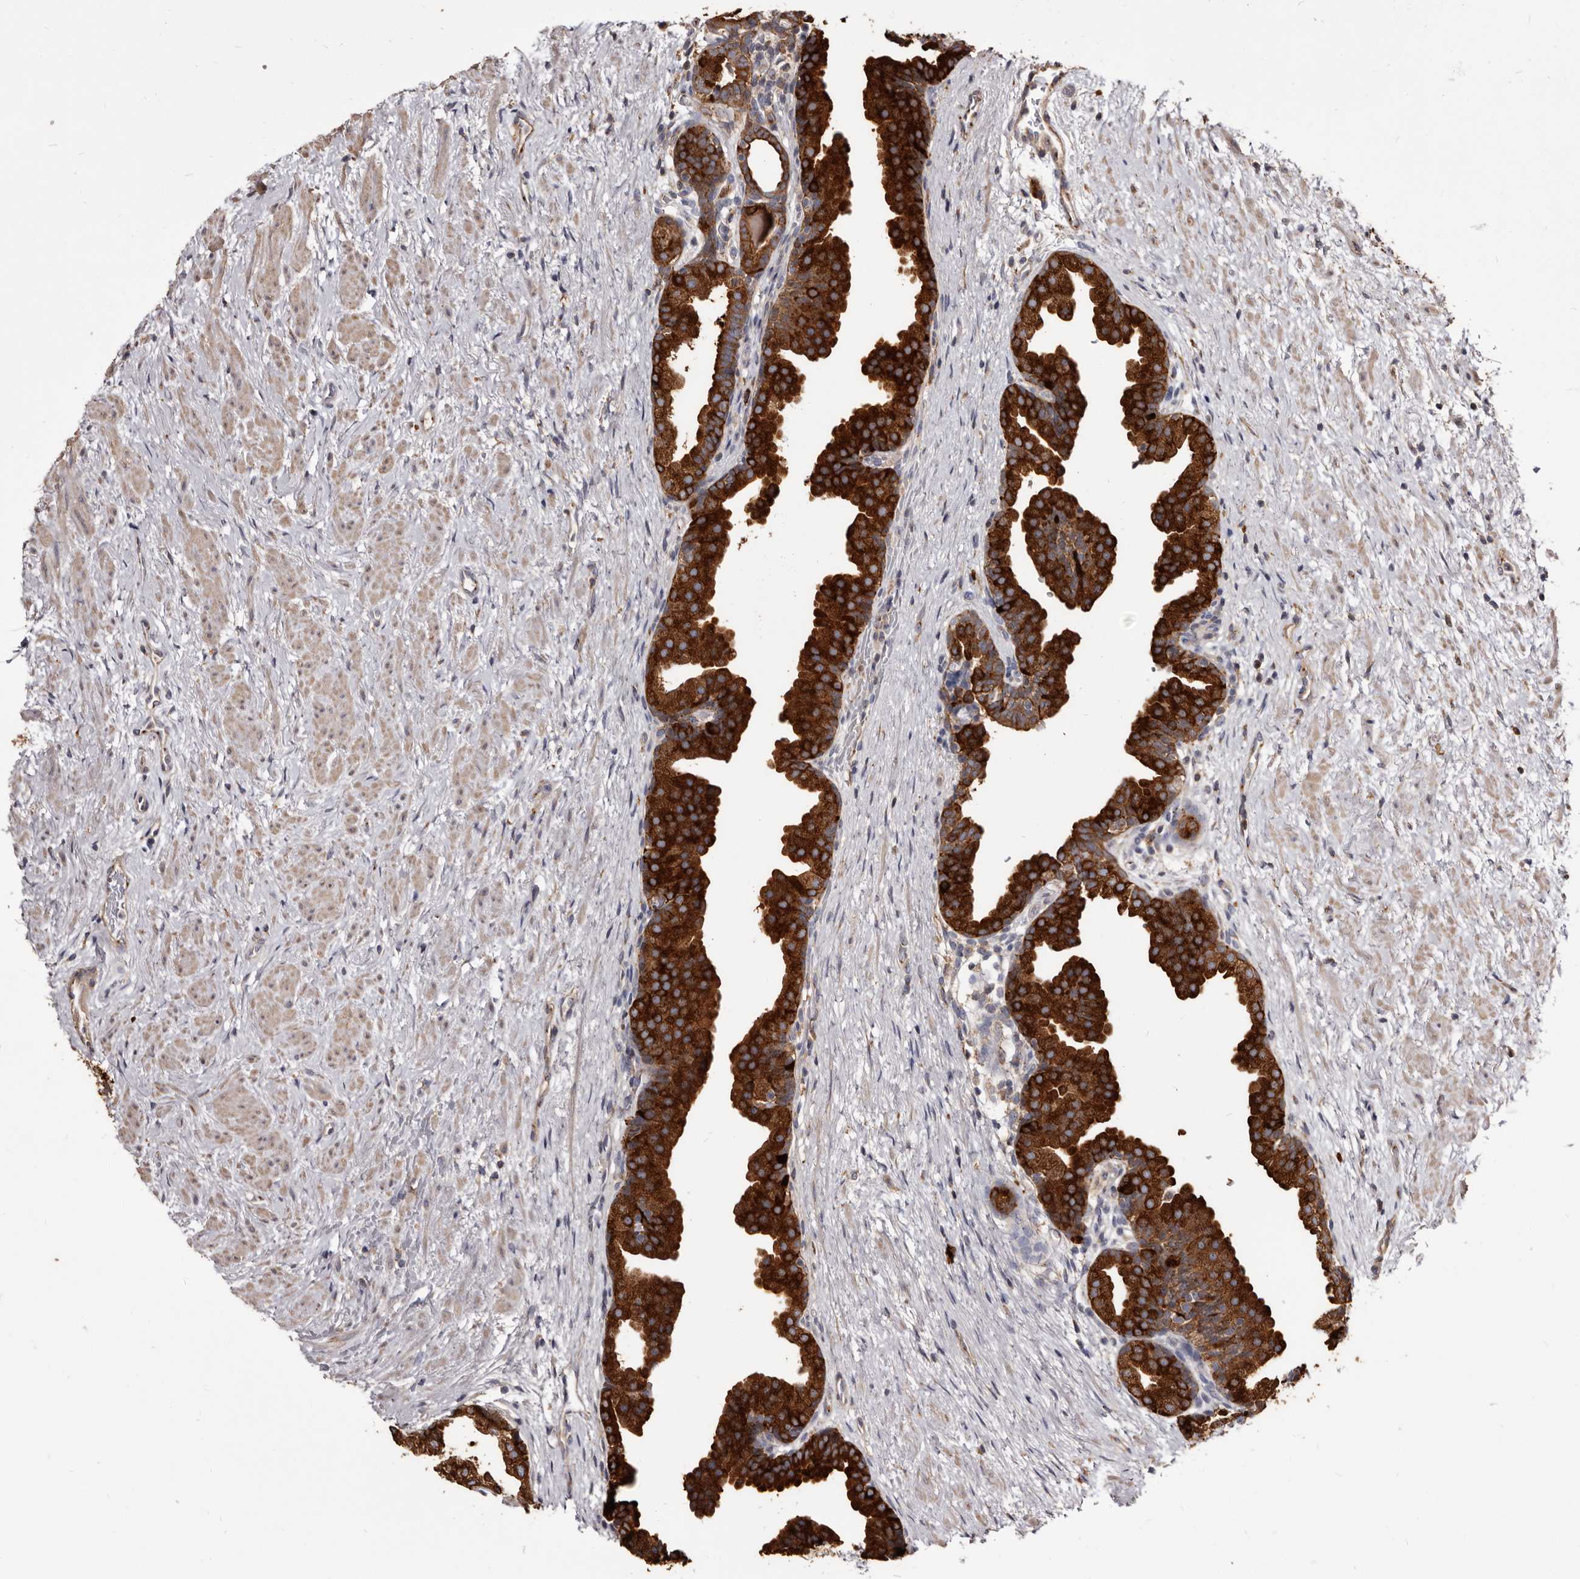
{"staining": {"intensity": "strong", "quantity": ">75%", "location": "cytoplasmic/membranous"}, "tissue": "prostate", "cell_type": "Glandular cells", "image_type": "normal", "snomed": [{"axis": "morphology", "description": "Normal tissue, NOS"}, {"axis": "topography", "description": "Prostate"}], "caption": "DAB (3,3'-diaminobenzidine) immunohistochemical staining of benign human prostate demonstrates strong cytoplasmic/membranous protein staining in about >75% of glandular cells.", "gene": "TPD52", "patient": {"sex": "male", "age": 48}}